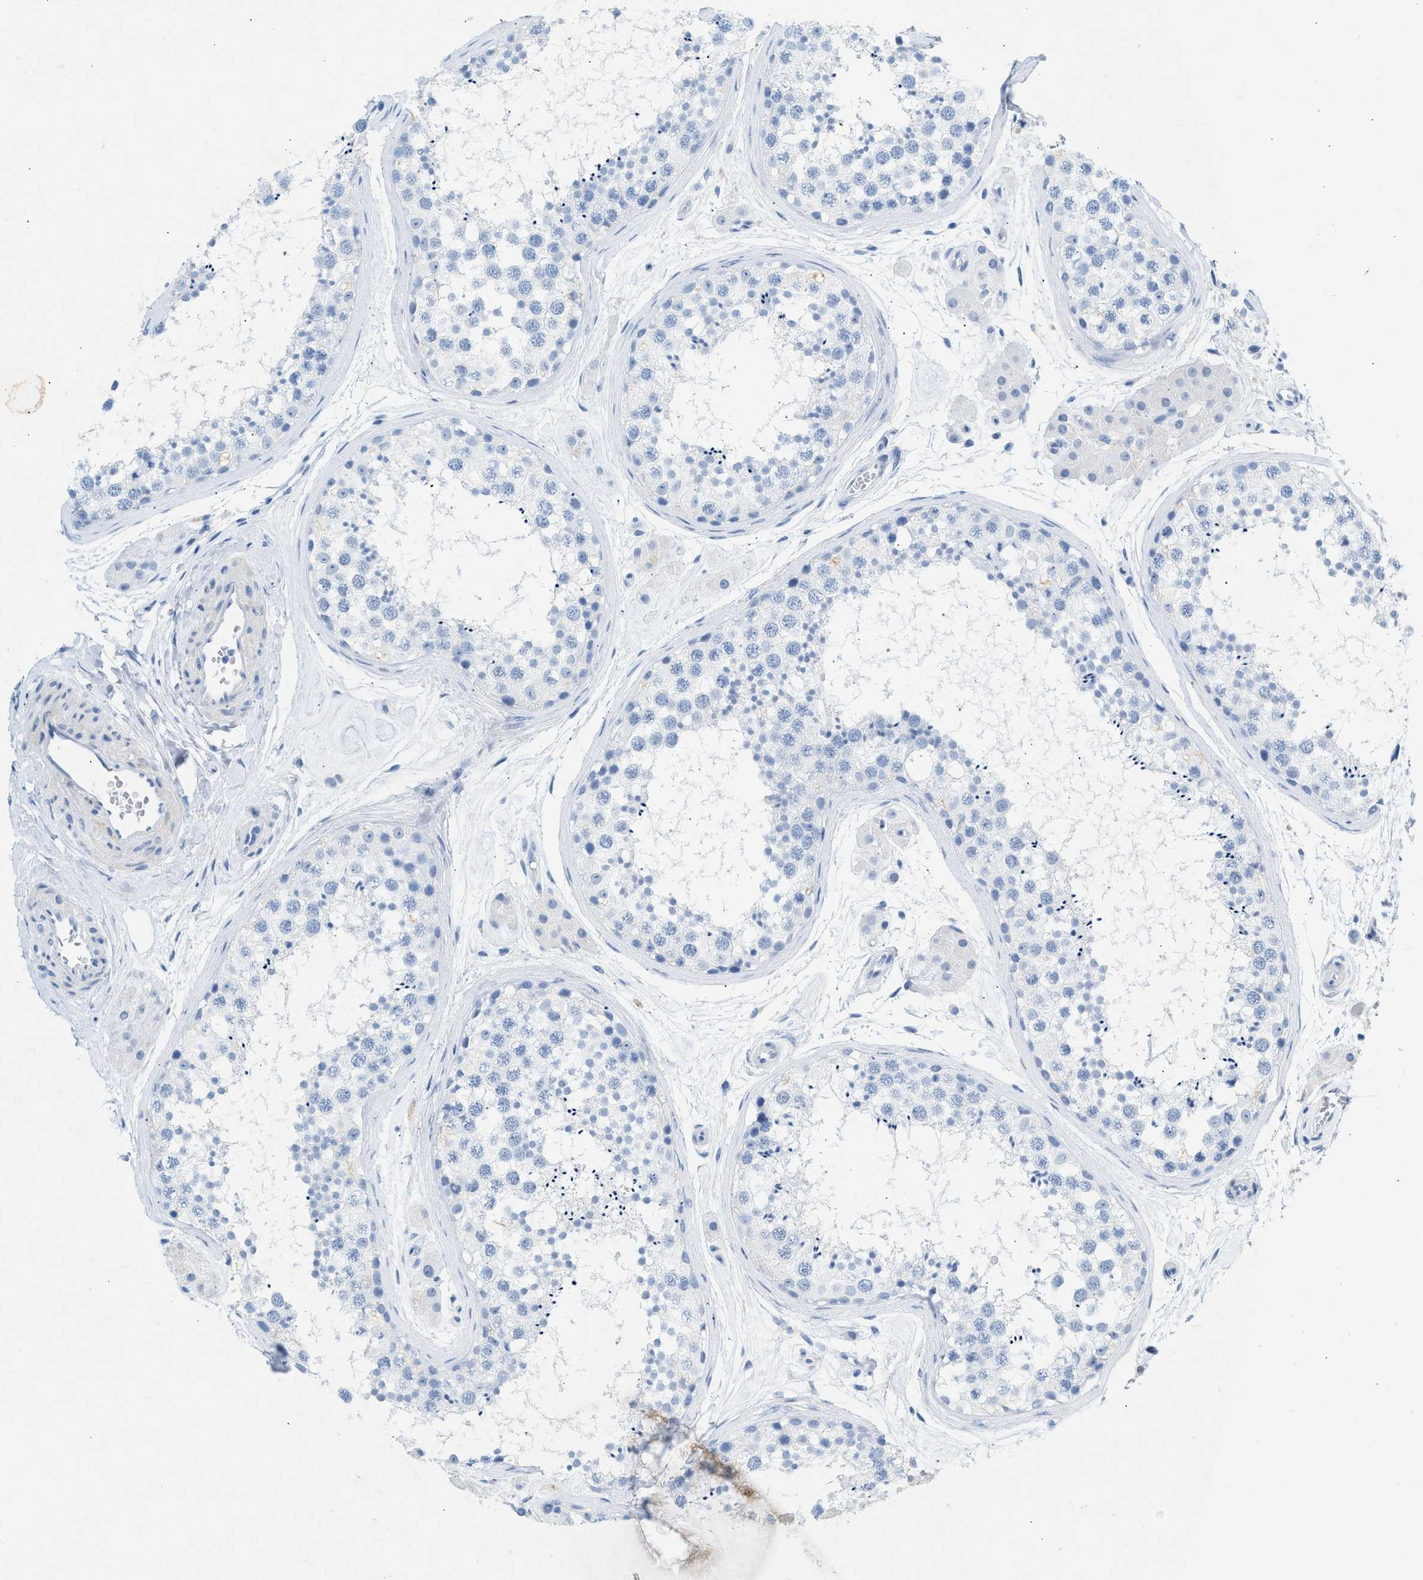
{"staining": {"intensity": "negative", "quantity": "none", "location": "none"}, "tissue": "testis", "cell_type": "Cells in seminiferous ducts", "image_type": "normal", "snomed": [{"axis": "morphology", "description": "Normal tissue, NOS"}, {"axis": "topography", "description": "Testis"}], "caption": "Protein analysis of unremarkable testis displays no significant positivity in cells in seminiferous ducts. (Stains: DAB (3,3'-diaminobenzidine) immunohistochemistry with hematoxylin counter stain, Microscopy: brightfield microscopy at high magnification).", "gene": "HHATL", "patient": {"sex": "male", "age": 56}}